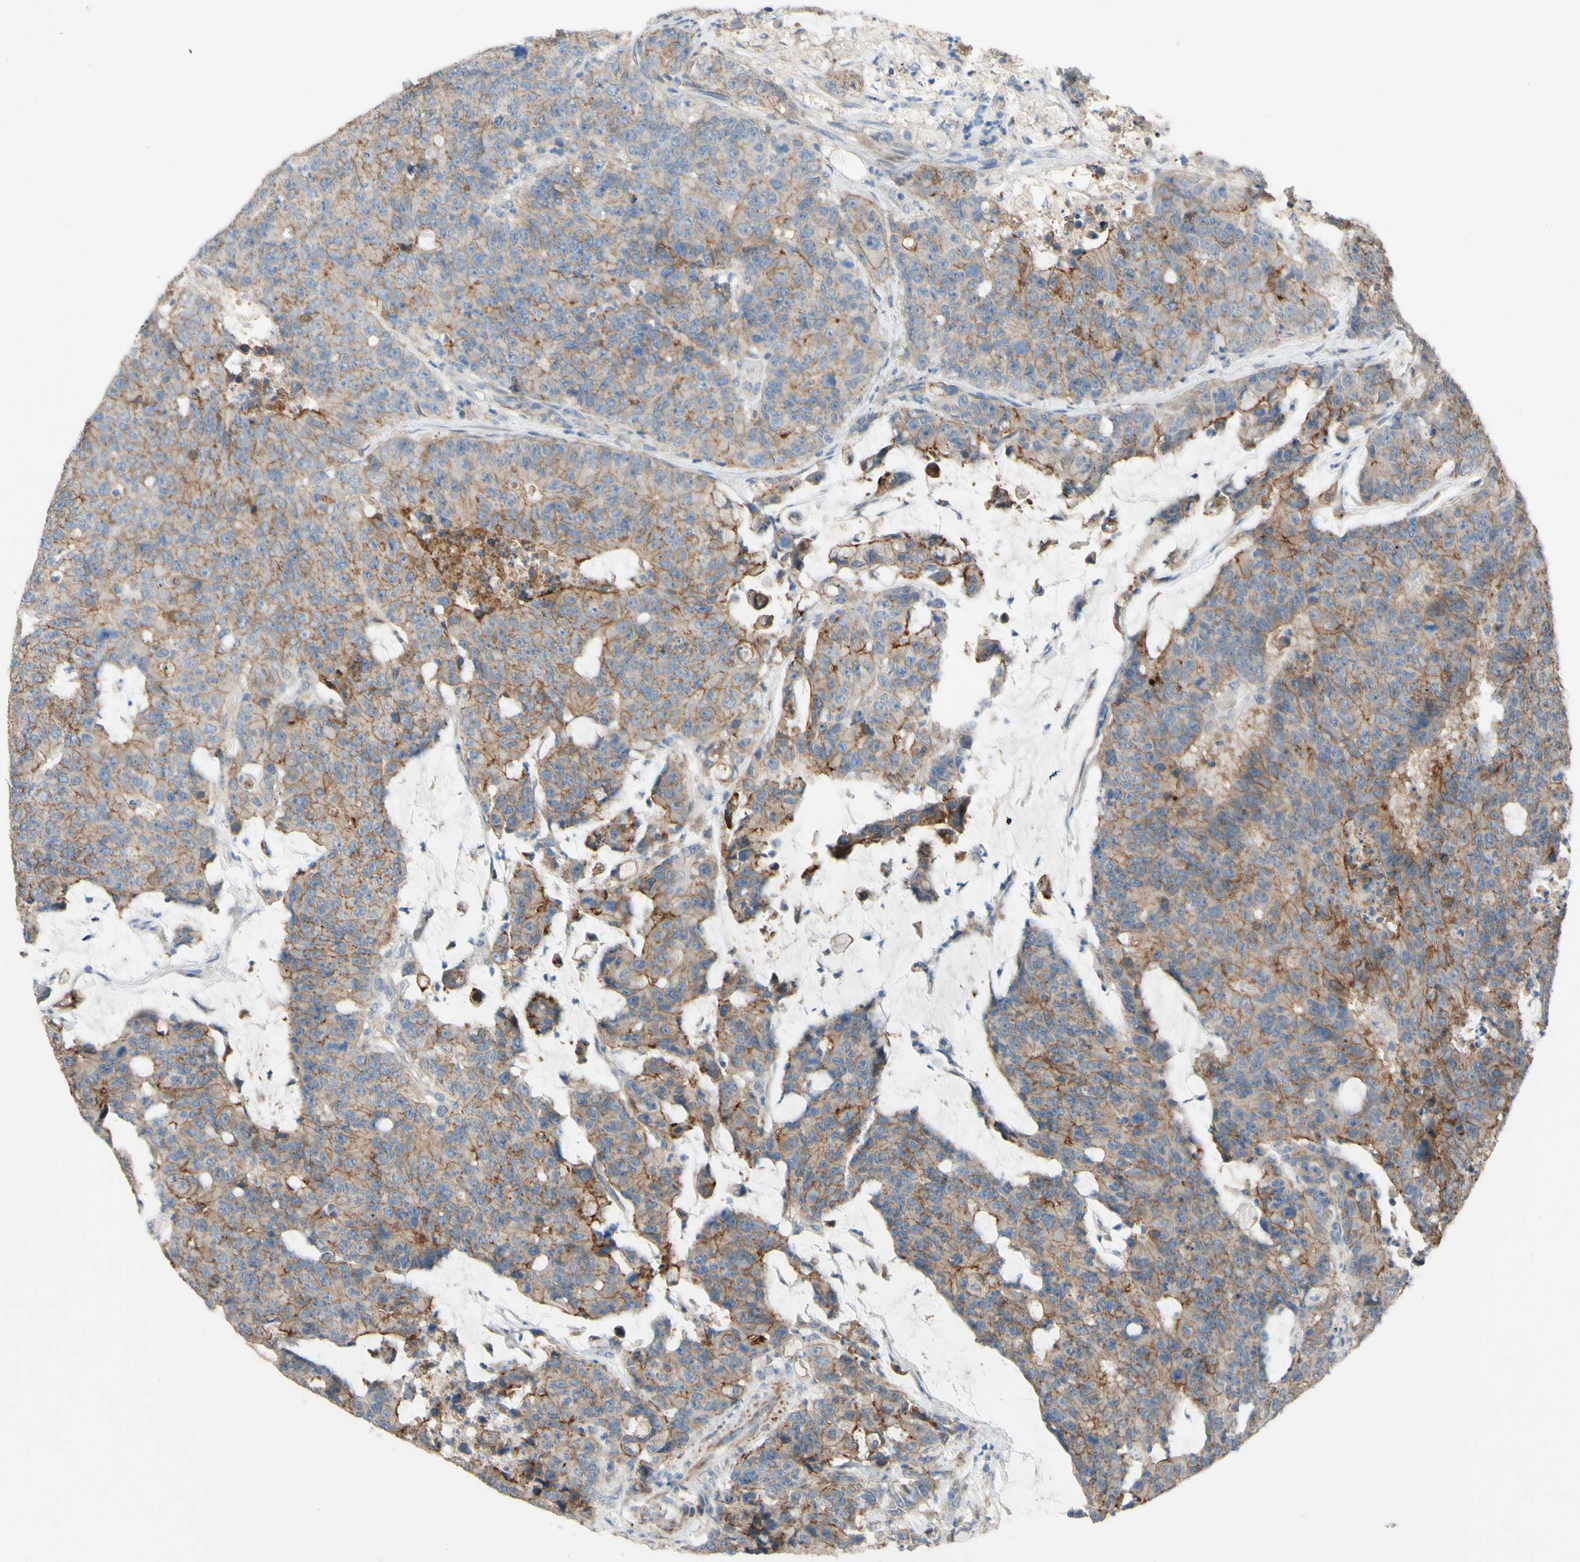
{"staining": {"intensity": "moderate", "quantity": ">75%", "location": "cytoplasmic/membranous"}, "tissue": "colorectal cancer", "cell_type": "Tumor cells", "image_type": "cancer", "snomed": [{"axis": "morphology", "description": "Adenocarcinoma, NOS"}, {"axis": "topography", "description": "Colon"}], "caption": "Colorectal cancer stained for a protein exhibits moderate cytoplasmic/membranous positivity in tumor cells. The protein of interest is shown in brown color, while the nuclei are stained blue.", "gene": "CDCP1", "patient": {"sex": "female", "age": 86}}